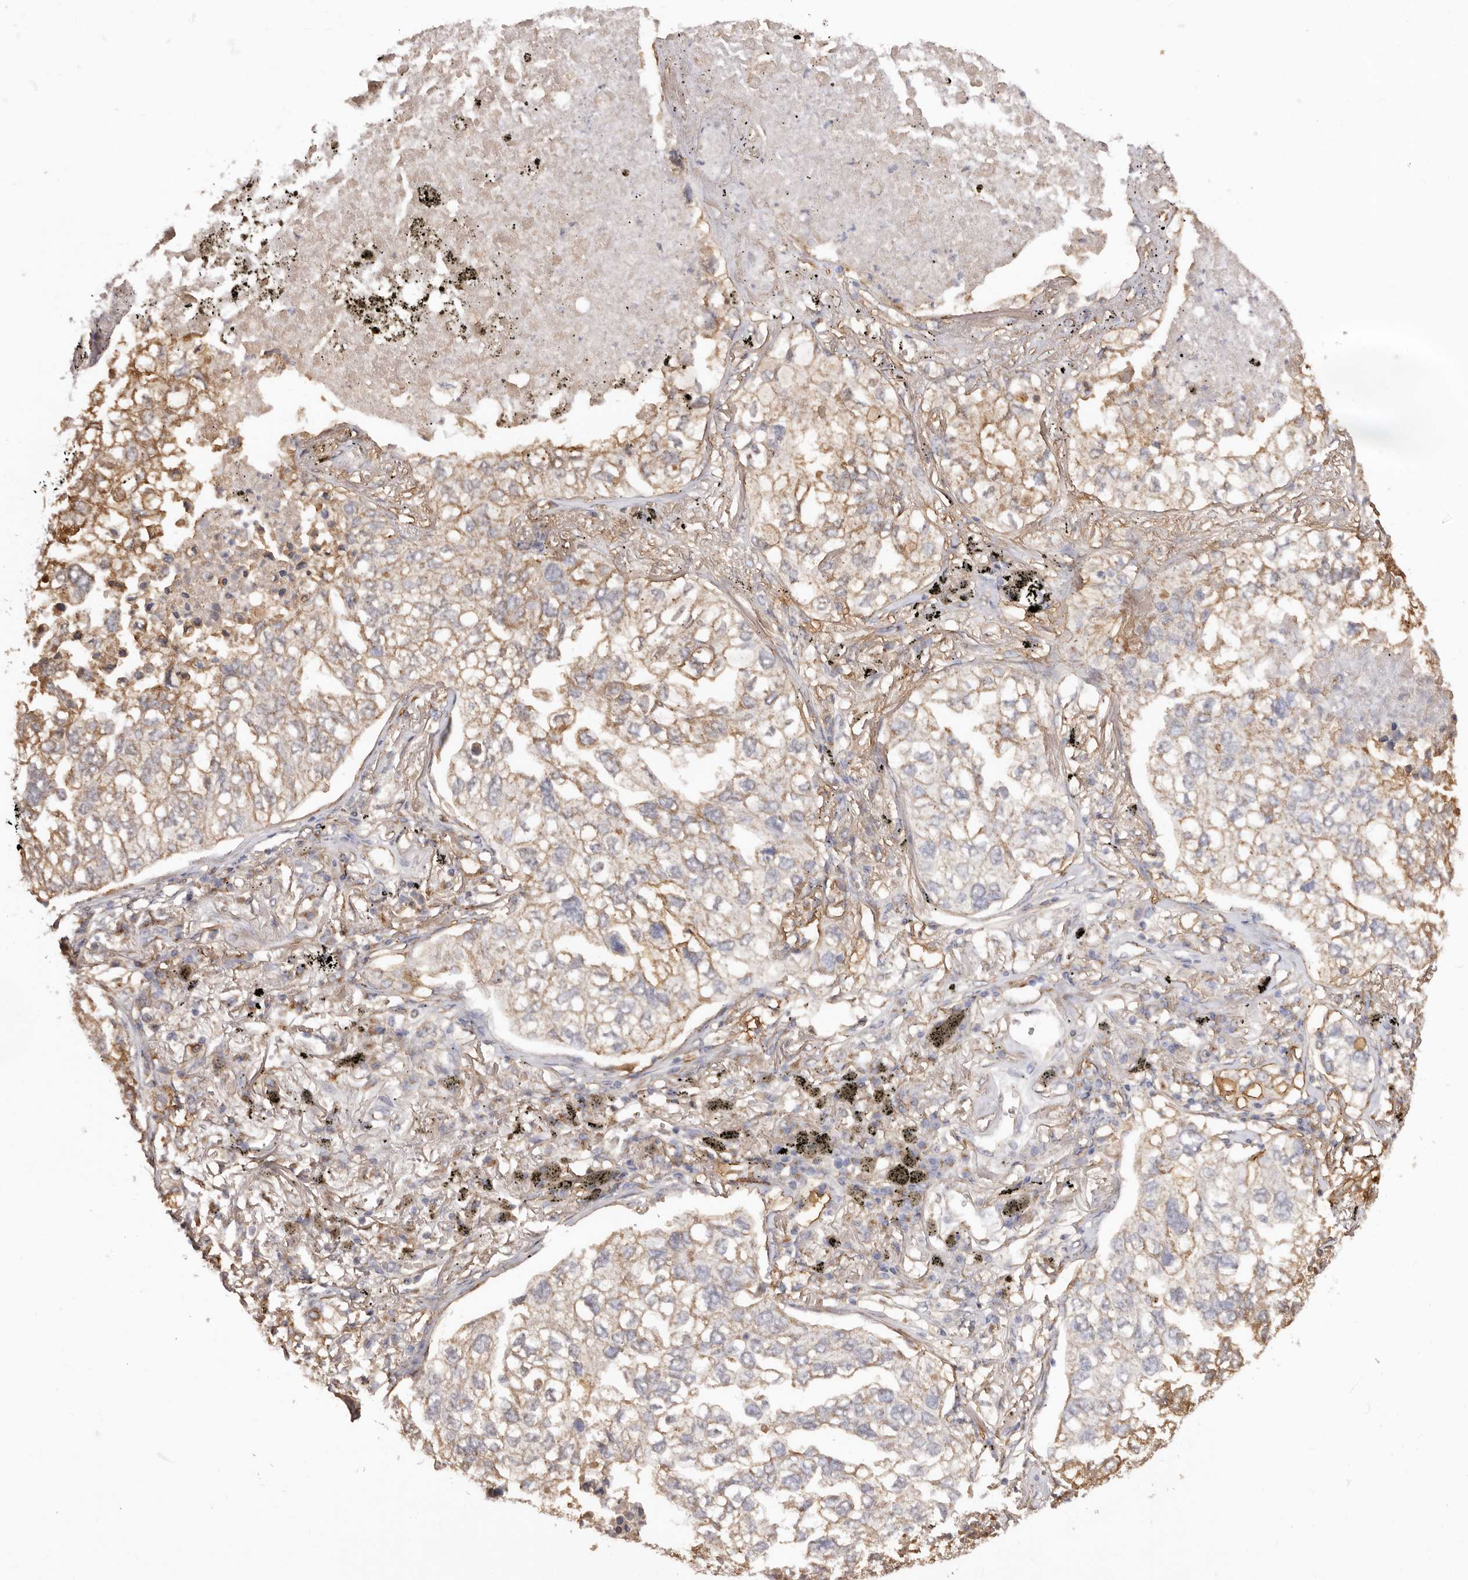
{"staining": {"intensity": "moderate", "quantity": "25%-75%", "location": "cytoplasmic/membranous"}, "tissue": "lung cancer", "cell_type": "Tumor cells", "image_type": "cancer", "snomed": [{"axis": "morphology", "description": "Adenocarcinoma, NOS"}, {"axis": "topography", "description": "Lung"}], "caption": "The image demonstrates immunohistochemical staining of lung cancer (adenocarcinoma). There is moderate cytoplasmic/membranous positivity is appreciated in about 25%-75% of tumor cells.", "gene": "GPR27", "patient": {"sex": "male", "age": 65}}